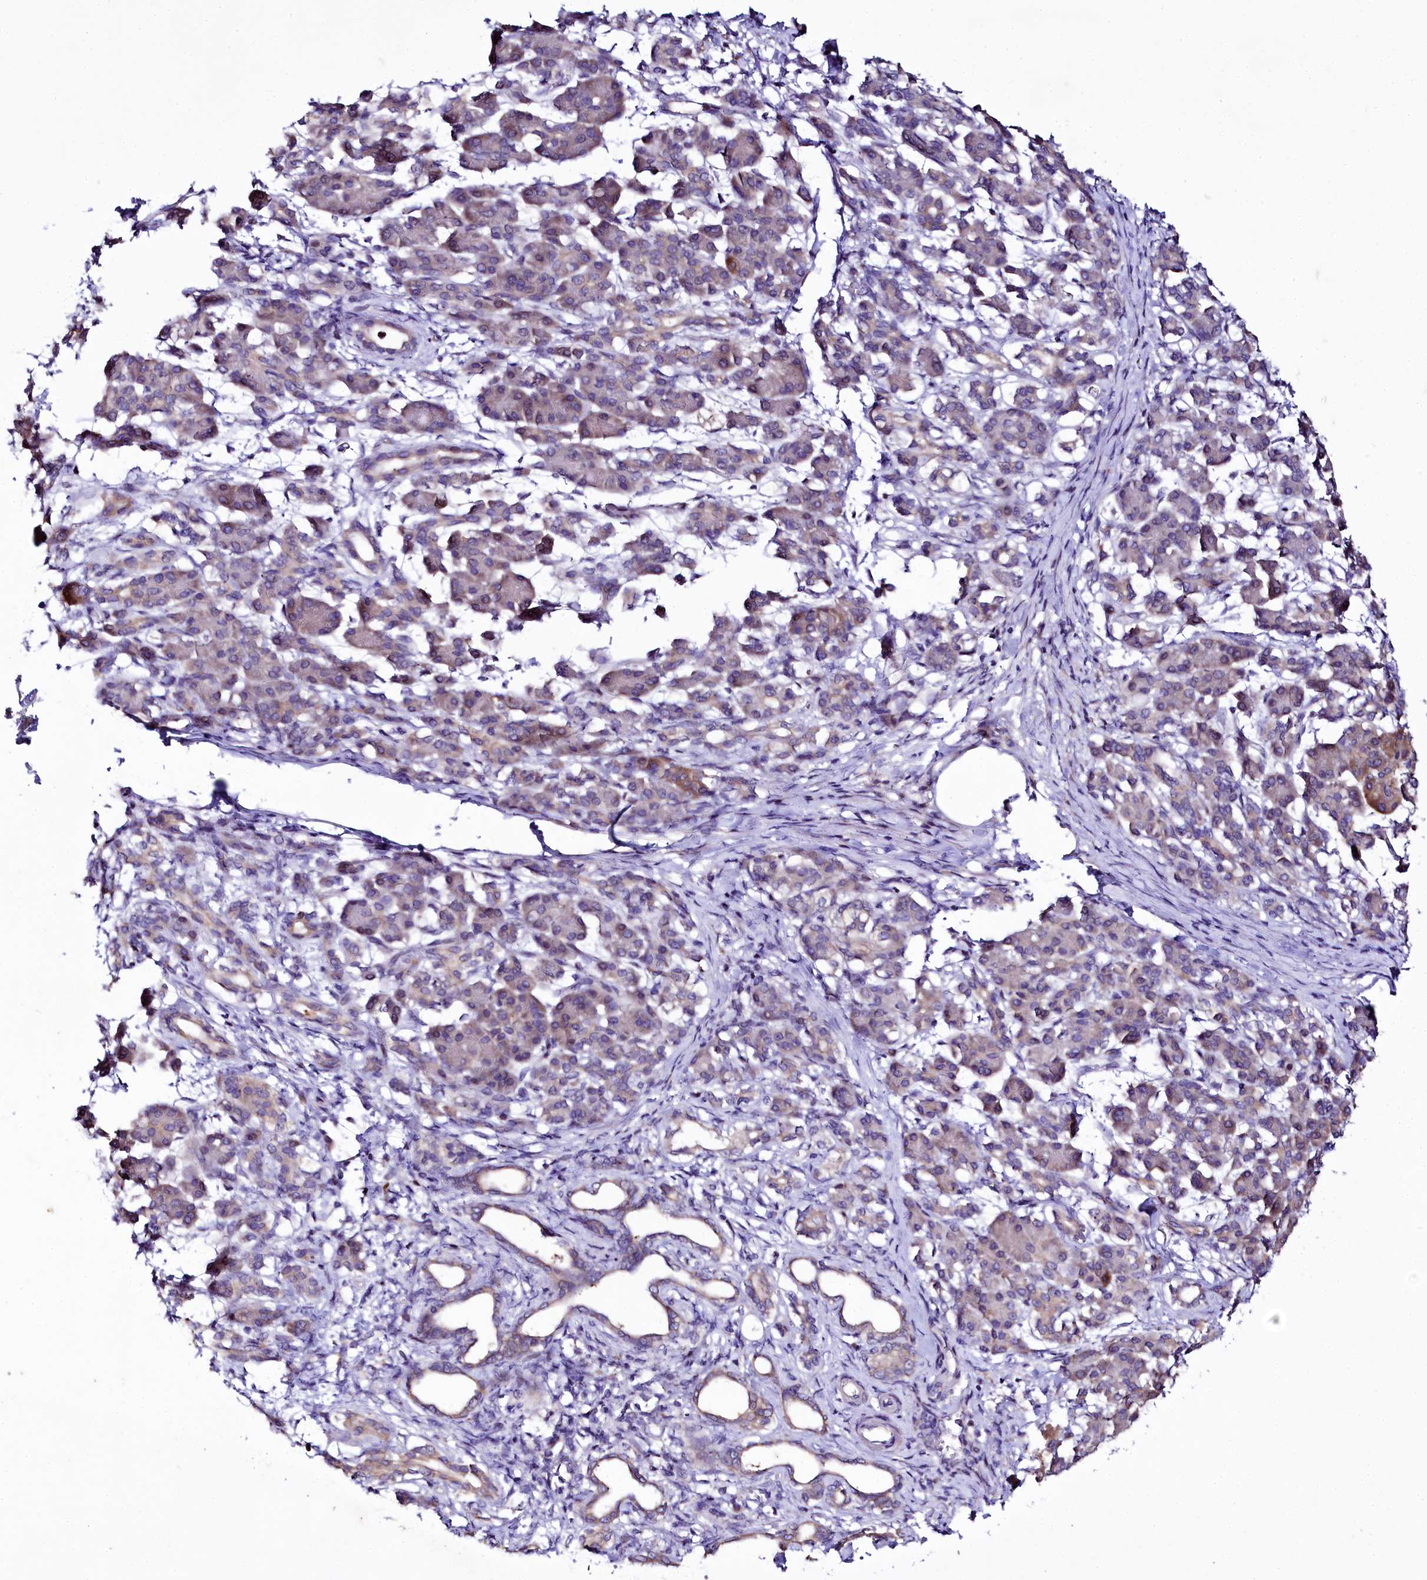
{"staining": {"intensity": "negative", "quantity": "none", "location": "none"}, "tissue": "pancreatic cancer", "cell_type": "Tumor cells", "image_type": "cancer", "snomed": [{"axis": "morphology", "description": "Adenocarcinoma, NOS"}, {"axis": "topography", "description": "Pancreas"}], "caption": "IHC image of human adenocarcinoma (pancreatic) stained for a protein (brown), which displays no expression in tumor cells.", "gene": "ZC3H12C", "patient": {"sex": "female", "age": 55}}